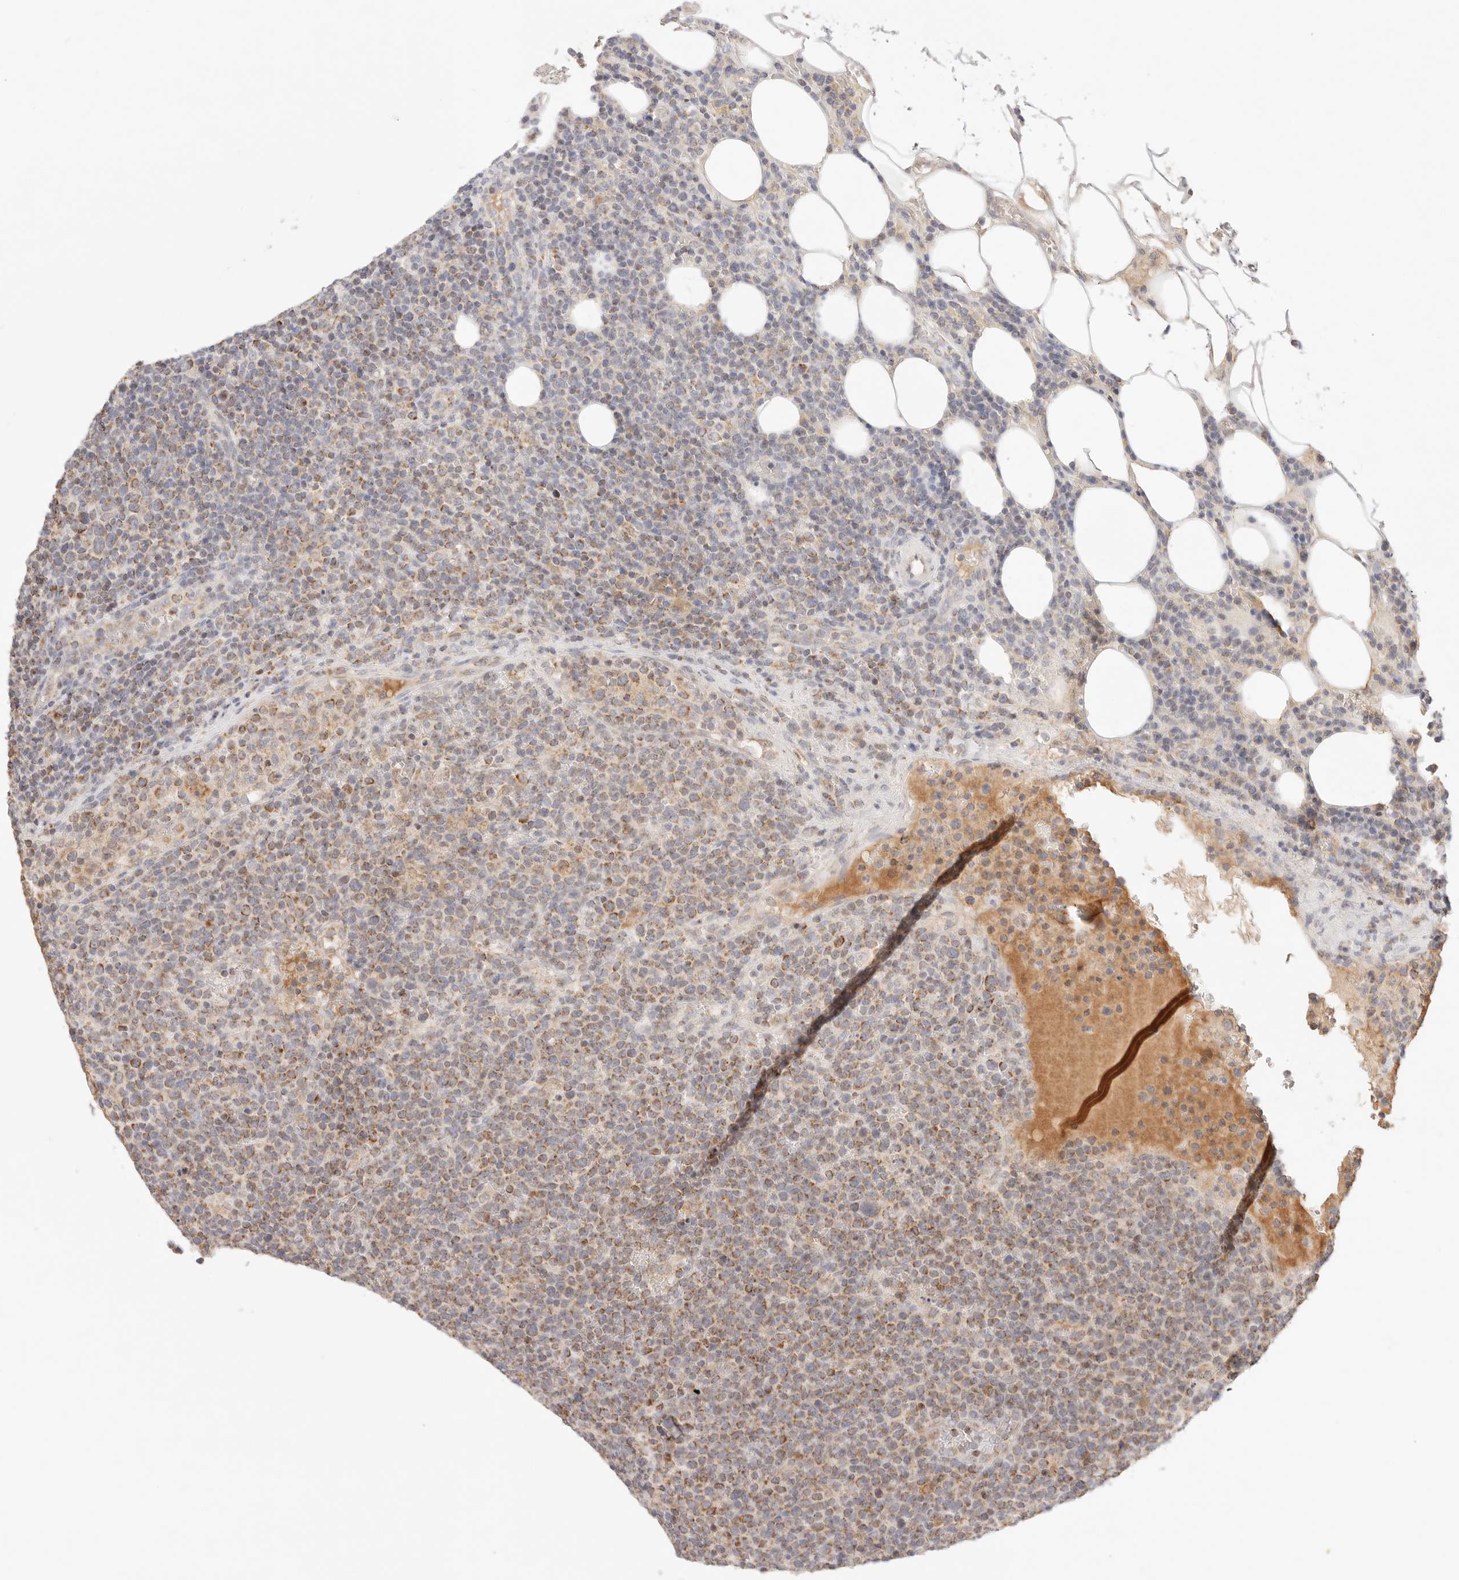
{"staining": {"intensity": "moderate", "quantity": "25%-75%", "location": "cytoplasmic/membranous"}, "tissue": "lymphoma", "cell_type": "Tumor cells", "image_type": "cancer", "snomed": [{"axis": "morphology", "description": "Malignant lymphoma, non-Hodgkin's type, High grade"}, {"axis": "topography", "description": "Lymph node"}], "caption": "High-magnification brightfield microscopy of lymphoma stained with DAB (3,3'-diaminobenzidine) (brown) and counterstained with hematoxylin (blue). tumor cells exhibit moderate cytoplasmic/membranous expression is identified in about25%-75% of cells. (DAB (3,3'-diaminobenzidine) IHC, brown staining for protein, blue staining for nuclei).", "gene": "COA6", "patient": {"sex": "male", "age": 61}}